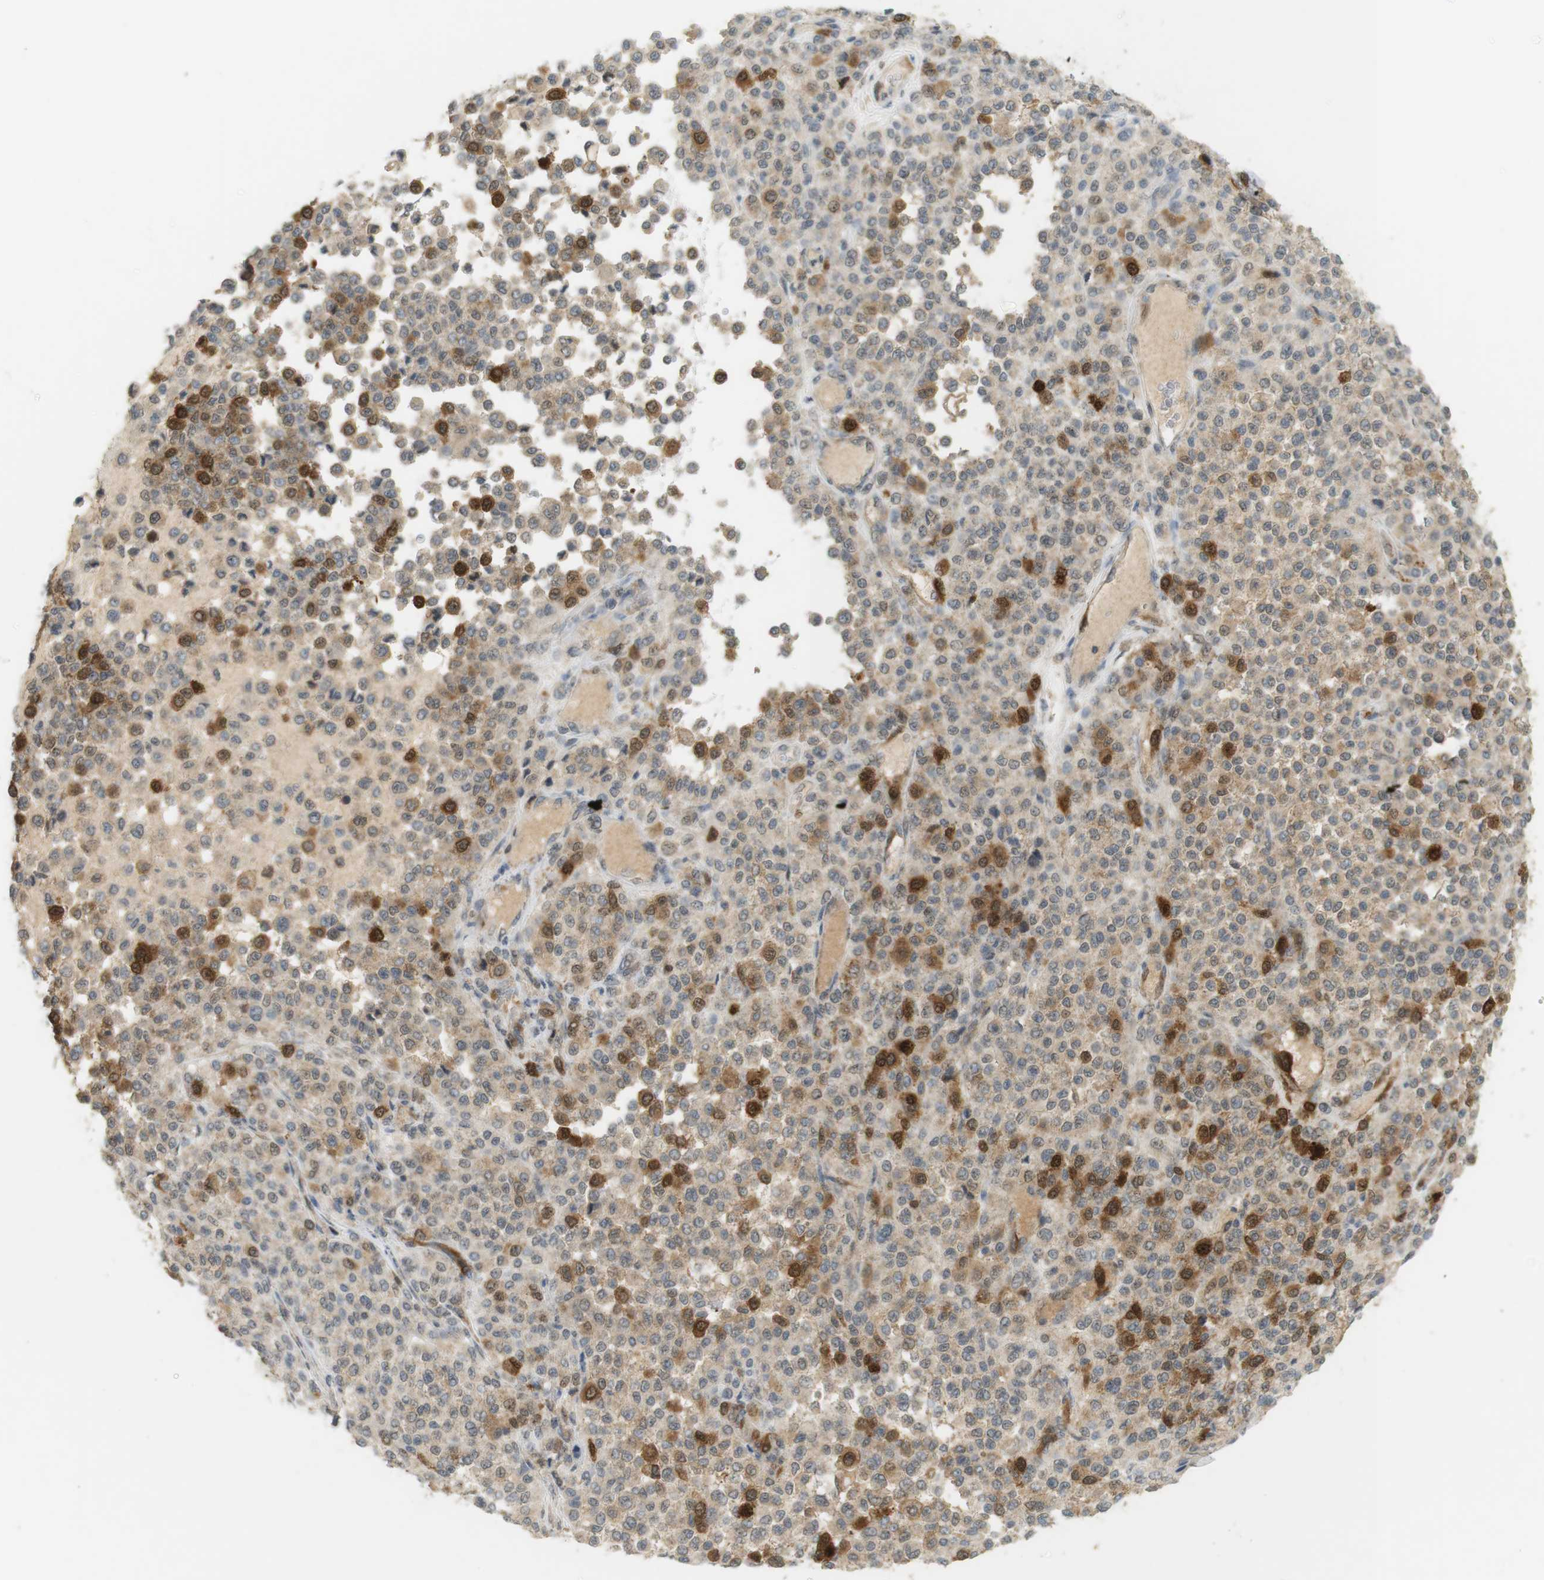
{"staining": {"intensity": "strong", "quantity": "<25%", "location": "cytoplasmic/membranous"}, "tissue": "melanoma", "cell_type": "Tumor cells", "image_type": "cancer", "snomed": [{"axis": "morphology", "description": "Malignant melanoma, Metastatic site"}, {"axis": "topography", "description": "Pancreas"}], "caption": "A micrograph of melanoma stained for a protein displays strong cytoplasmic/membranous brown staining in tumor cells. Nuclei are stained in blue.", "gene": "TTK", "patient": {"sex": "female", "age": 30}}